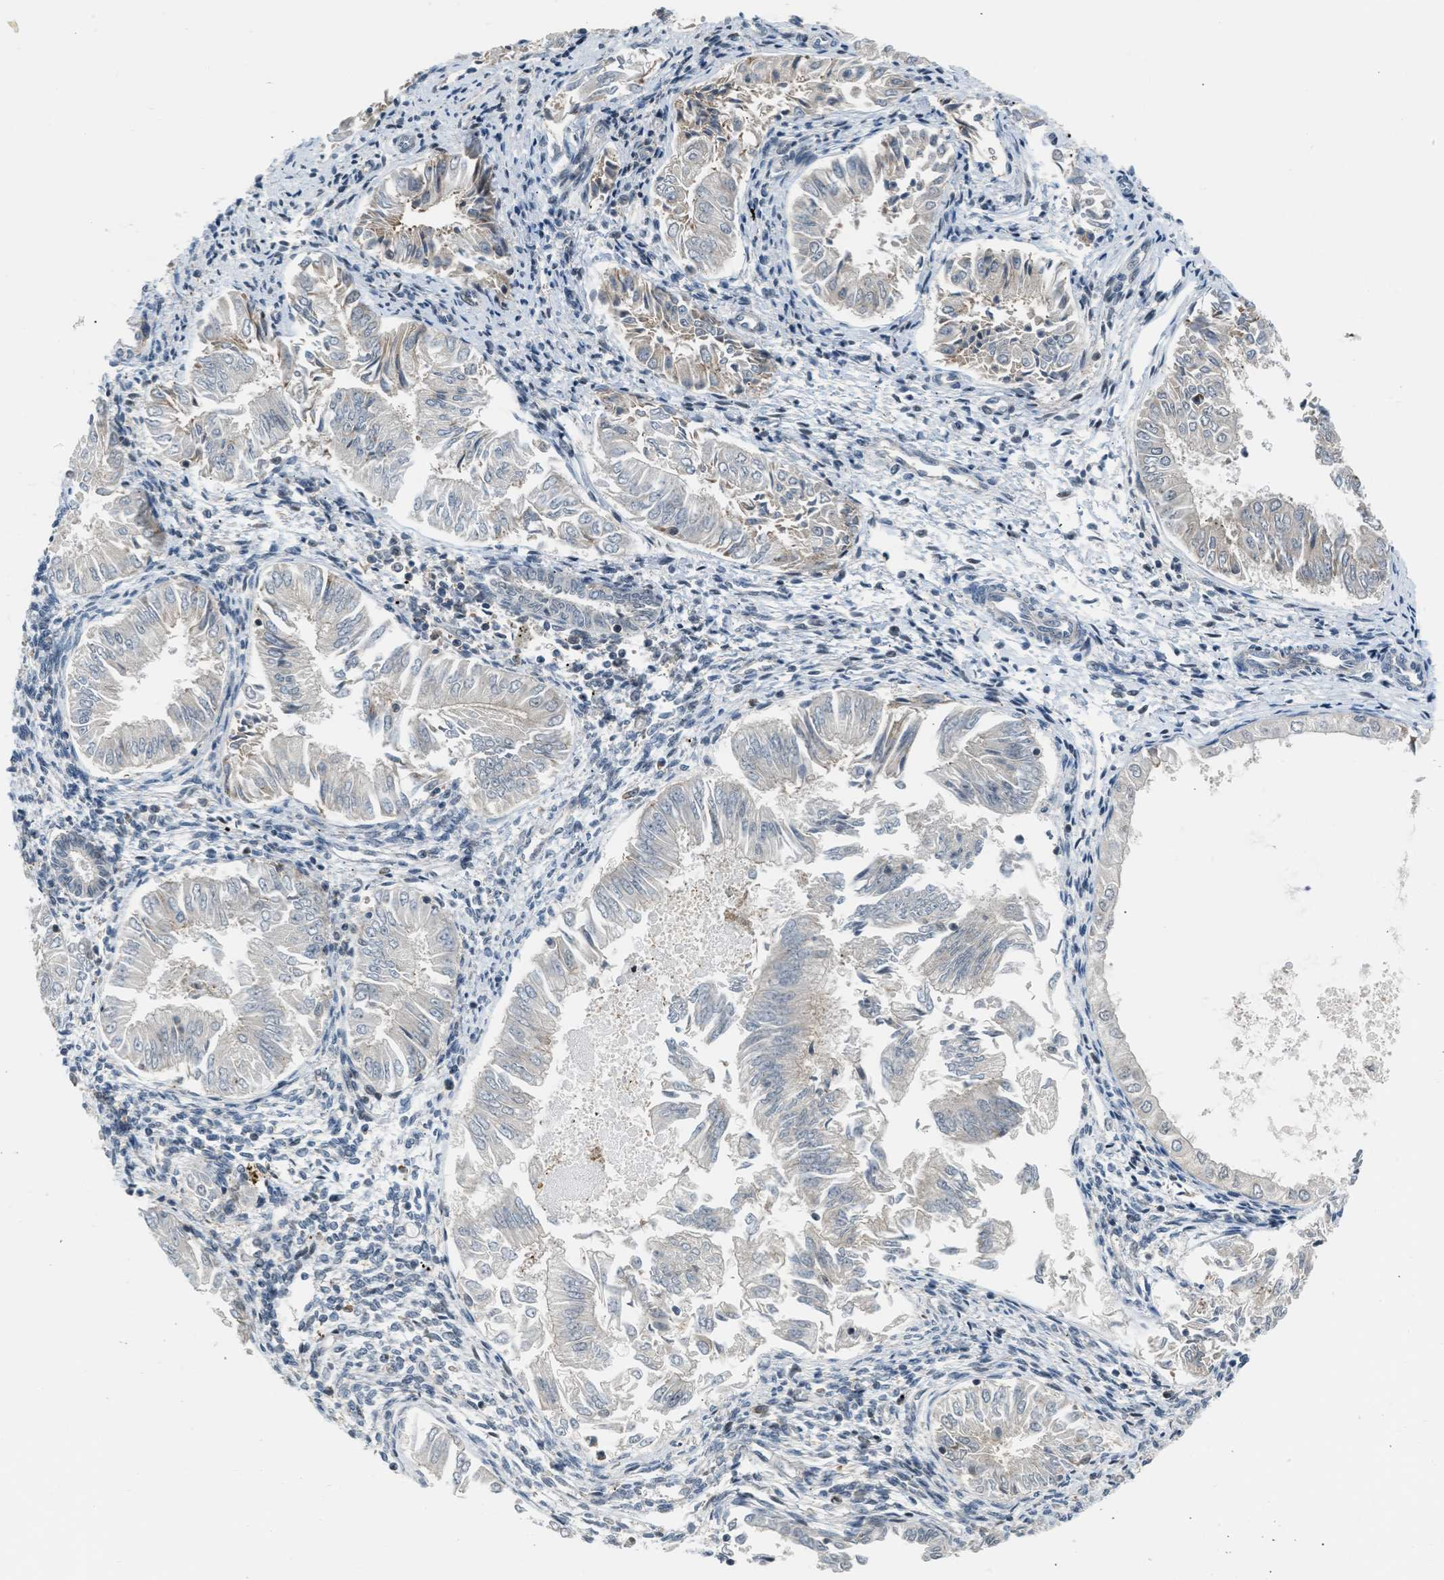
{"staining": {"intensity": "negative", "quantity": "none", "location": "none"}, "tissue": "endometrial cancer", "cell_type": "Tumor cells", "image_type": "cancer", "snomed": [{"axis": "morphology", "description": "Adenocarcinoma, NOS"}, {"axis": "topography", "description": "Endometrium"}], "caption": "Adenocarcinoma (endometrial) was stained to show a protein in brown. There is no significant positivity in tumor cells.", "gene": "TTBK2", "patient": {"sex": "female", "age": 53}}